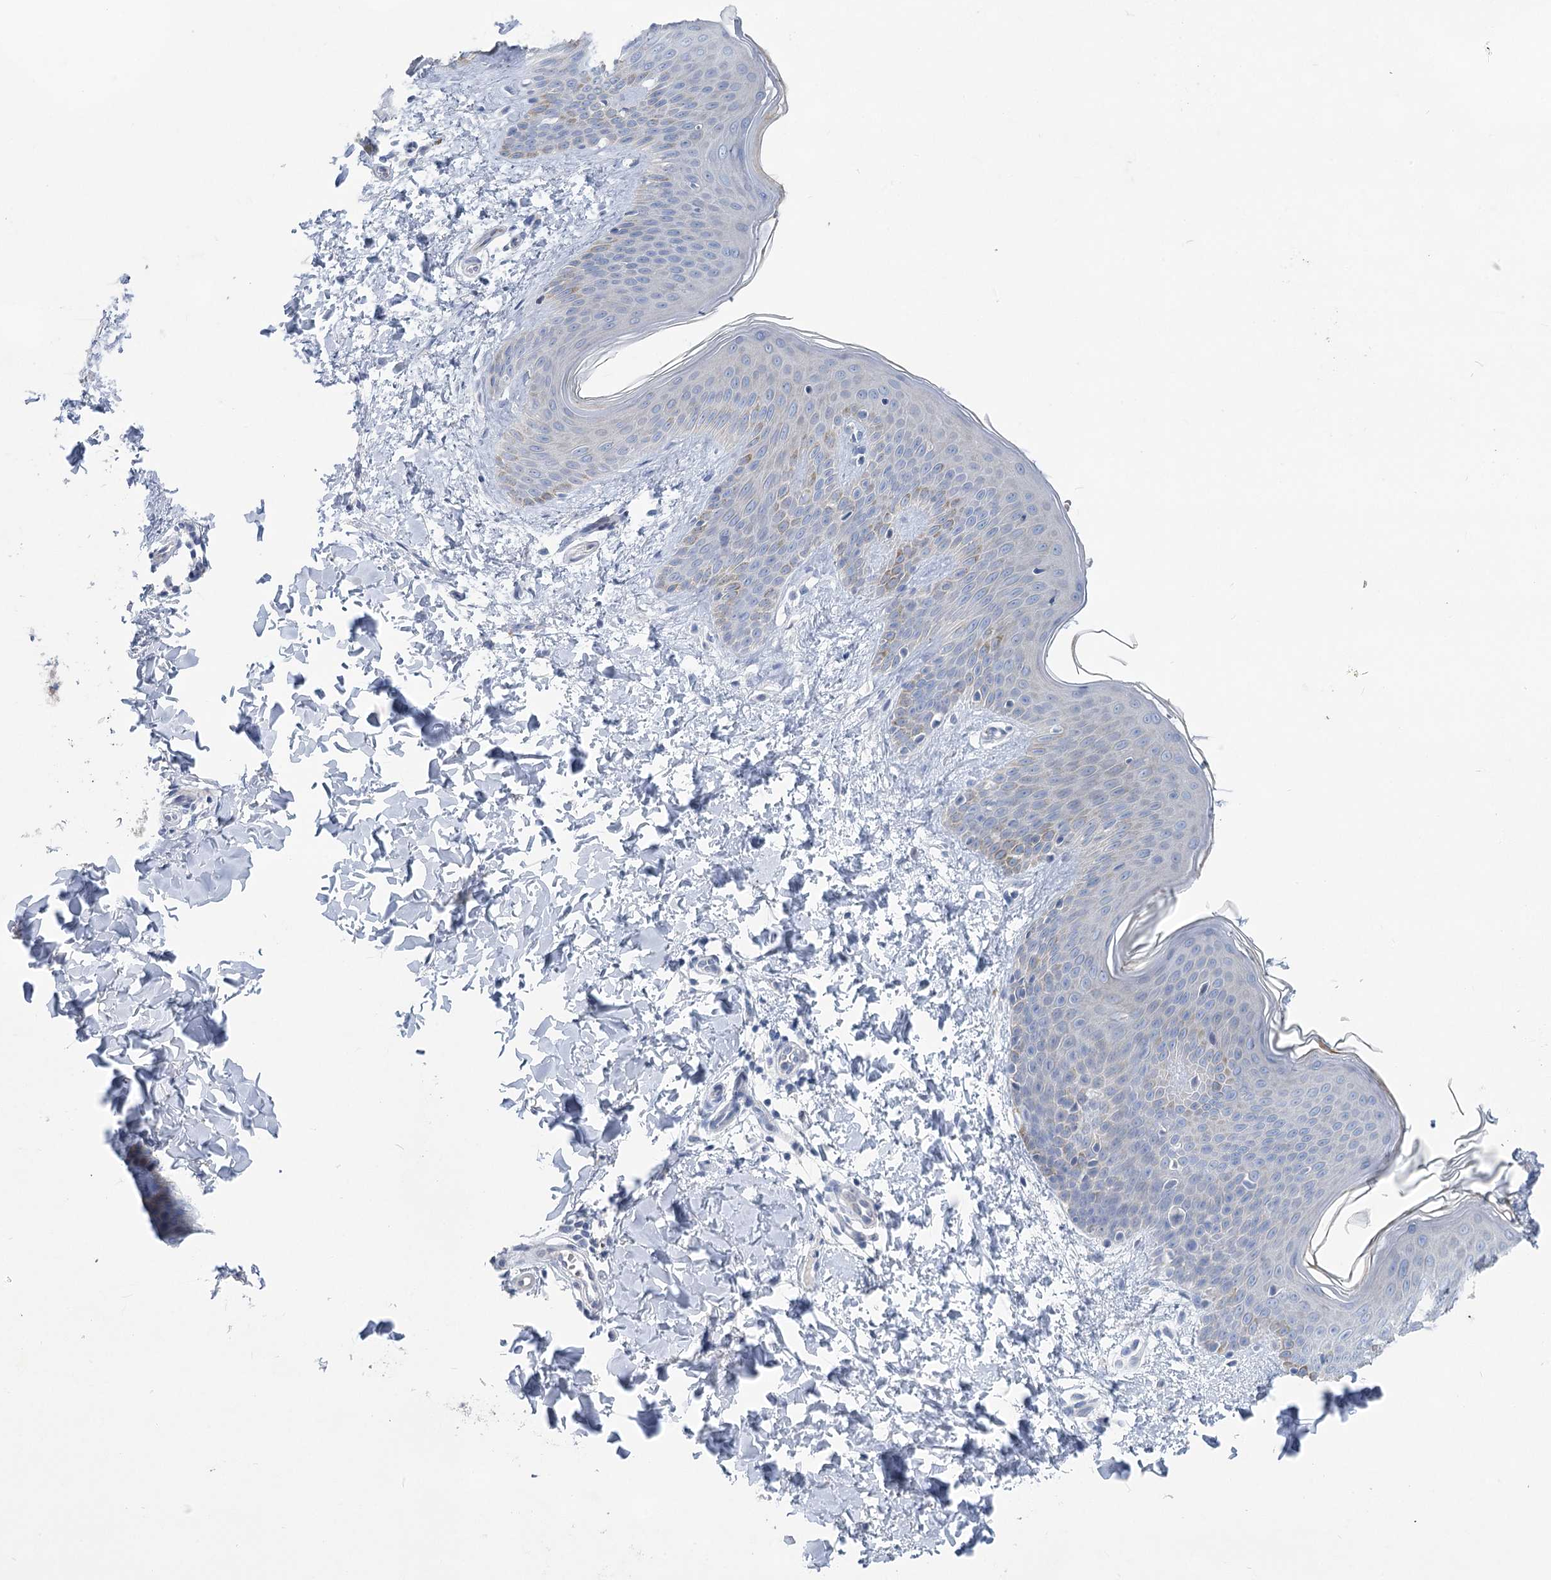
{"staining": {"intensity": "negative", "quantity": "none", "location": "none"}, "tissue": "skin", "cell_type": "Fibroblasts", "image_type": "normal", "snomed": [{"axis": "morphology", "description": "Normal tissue, NOS"}, {"axis": "topography", "description": "Skin"}], "caption": "DAB immunohistochemical staining of benign skin demonstrates no significant staining in fibroblasts. (Brightfield microscopy of DAB (3,3'-diaminobenzidine) immunohistochemistry at high magnification).", "gene": "WDR74", "patient": {"sex": "male", "age": 36}}